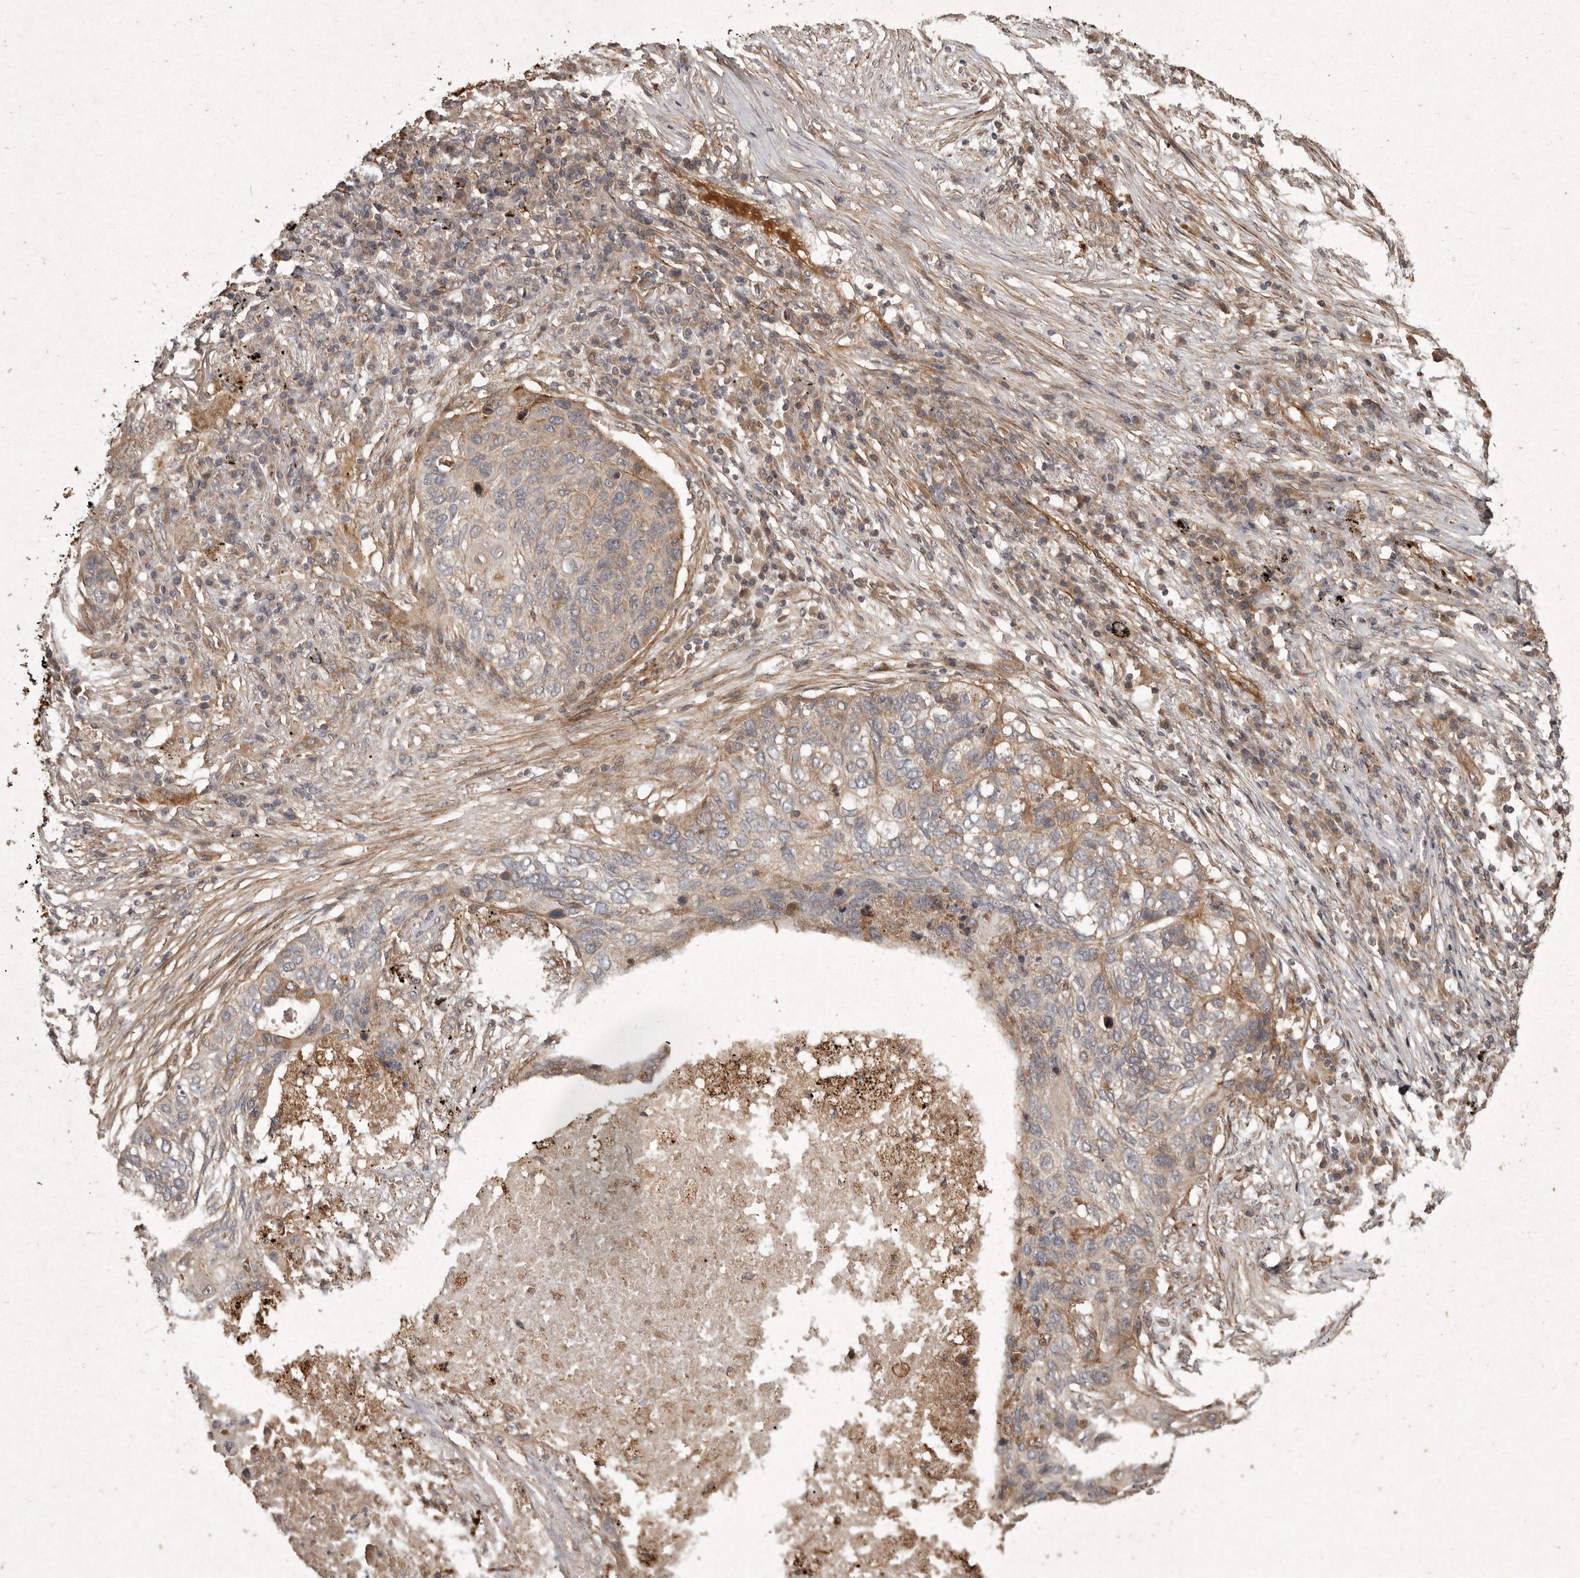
{"staining": {"intensity": "moderate", "quantity": "<25%", "location": "cytoplasmic/membranous"}, "tissue": "lung cancer", "cell_type": "Tumor cells", "image_type": "cancer", "snomed": [{"axis": "morphology", "description": "Squamous cell carcinoma, NOS"}, {"axis": "topography", "description": "Lung"}], "caption": "Immunohistochemical staining of lung cancer (squamous cell carcinoma) exhibits low levels of moderate cytoplasmic/membranous staining in approximately <25% of tumor cells.", "gene": "SEMA3A", "patient": {"sex": "female", "age": 63}}